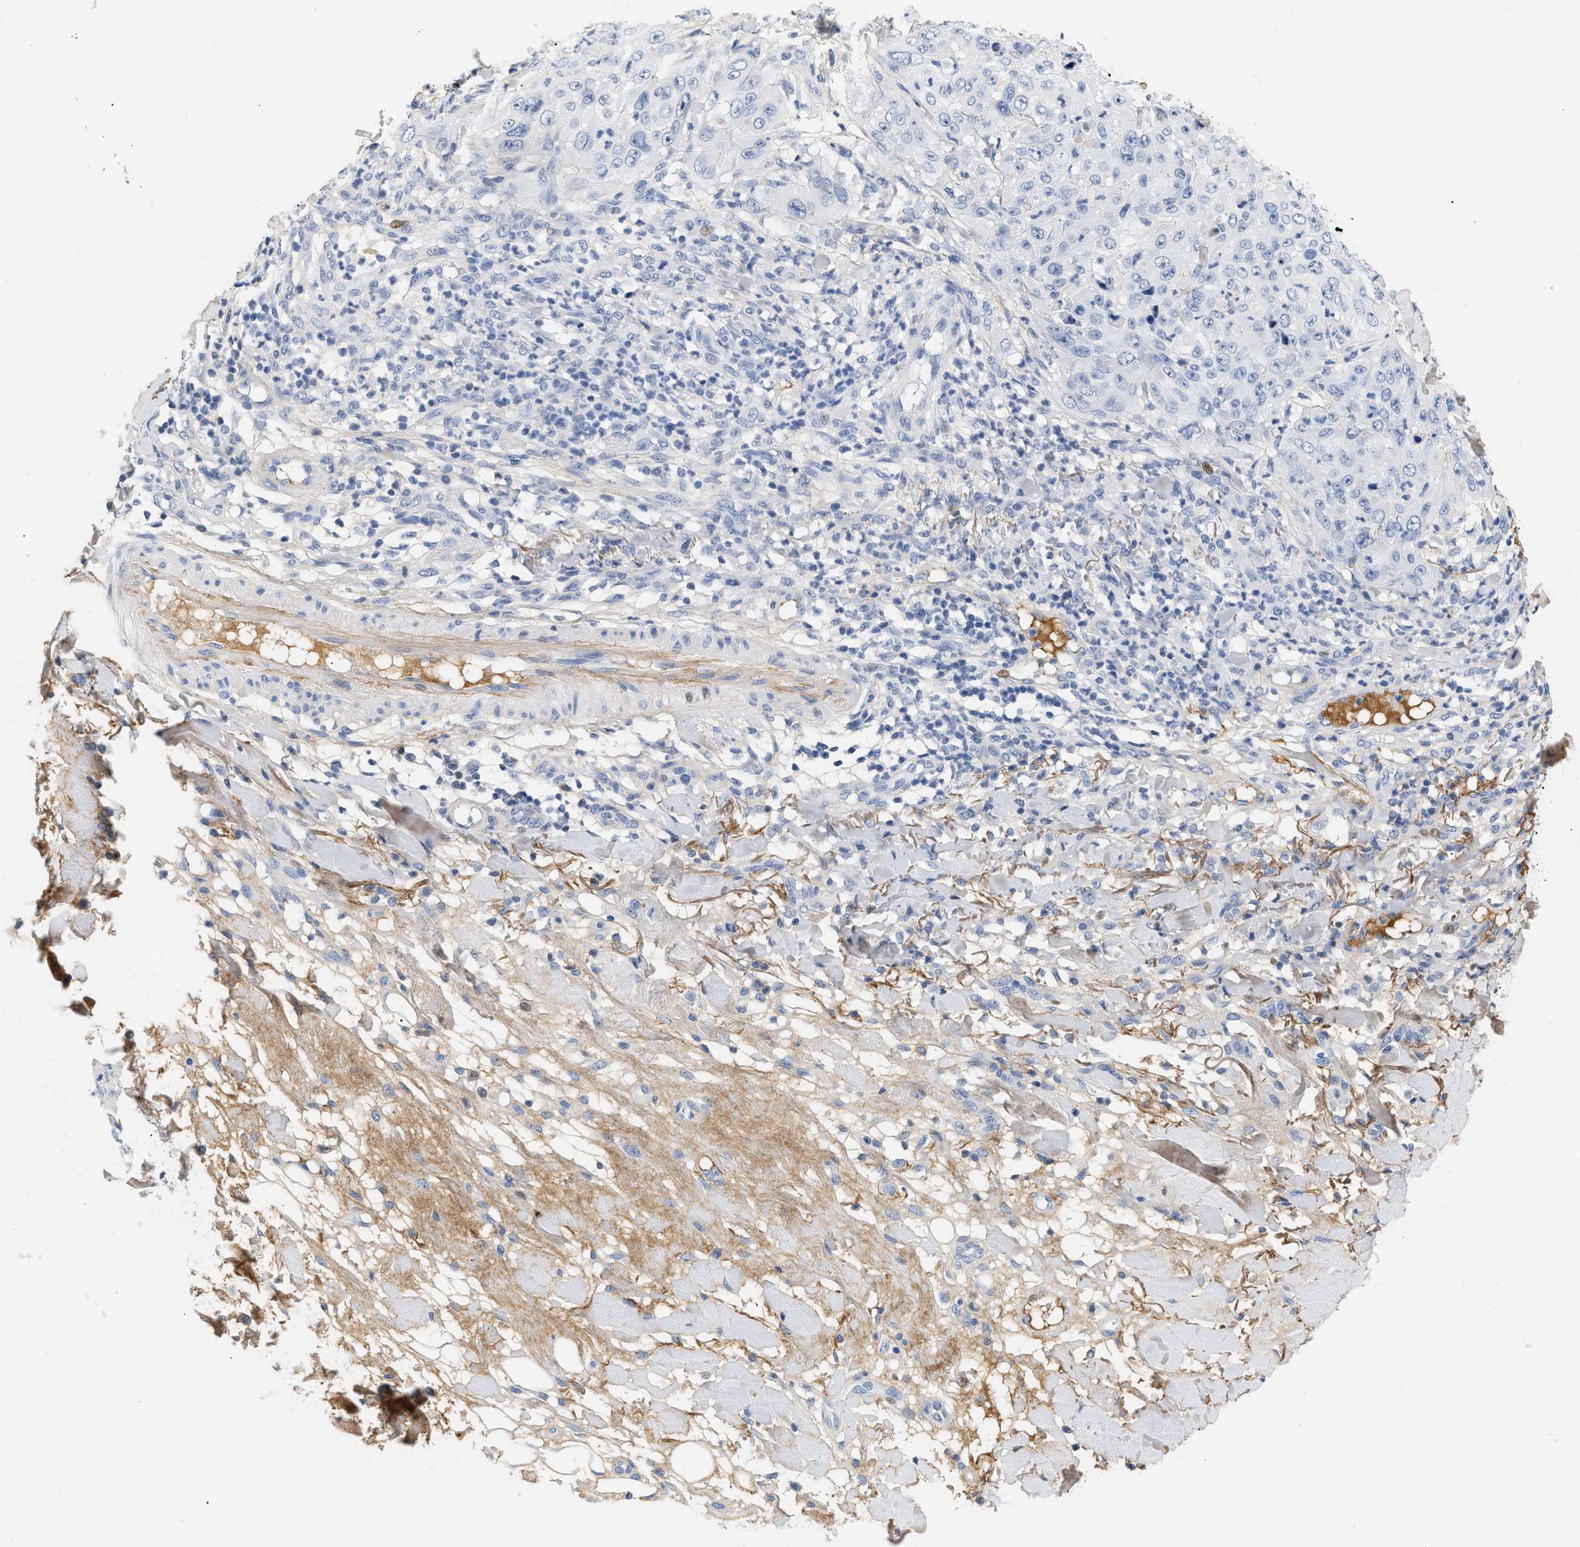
{"staining": {"intensity": "negative", "quantity": "none", "location": "none"}, "tissue": "skin cancer", "cell_type": "Tumor cells", "image_type": "cancer", "snomed": [{"axis": "morphology", "description": "Squamous cell carcinoma, NOS"}, {"axis": "topography", "description": "Skin"}], "caption": "An image of human skin cancer (squamous cell carcinoma) is negative for staining in tumor cells.", "gene": "CFH", "patient": {"sex": "female", "age": 80}}